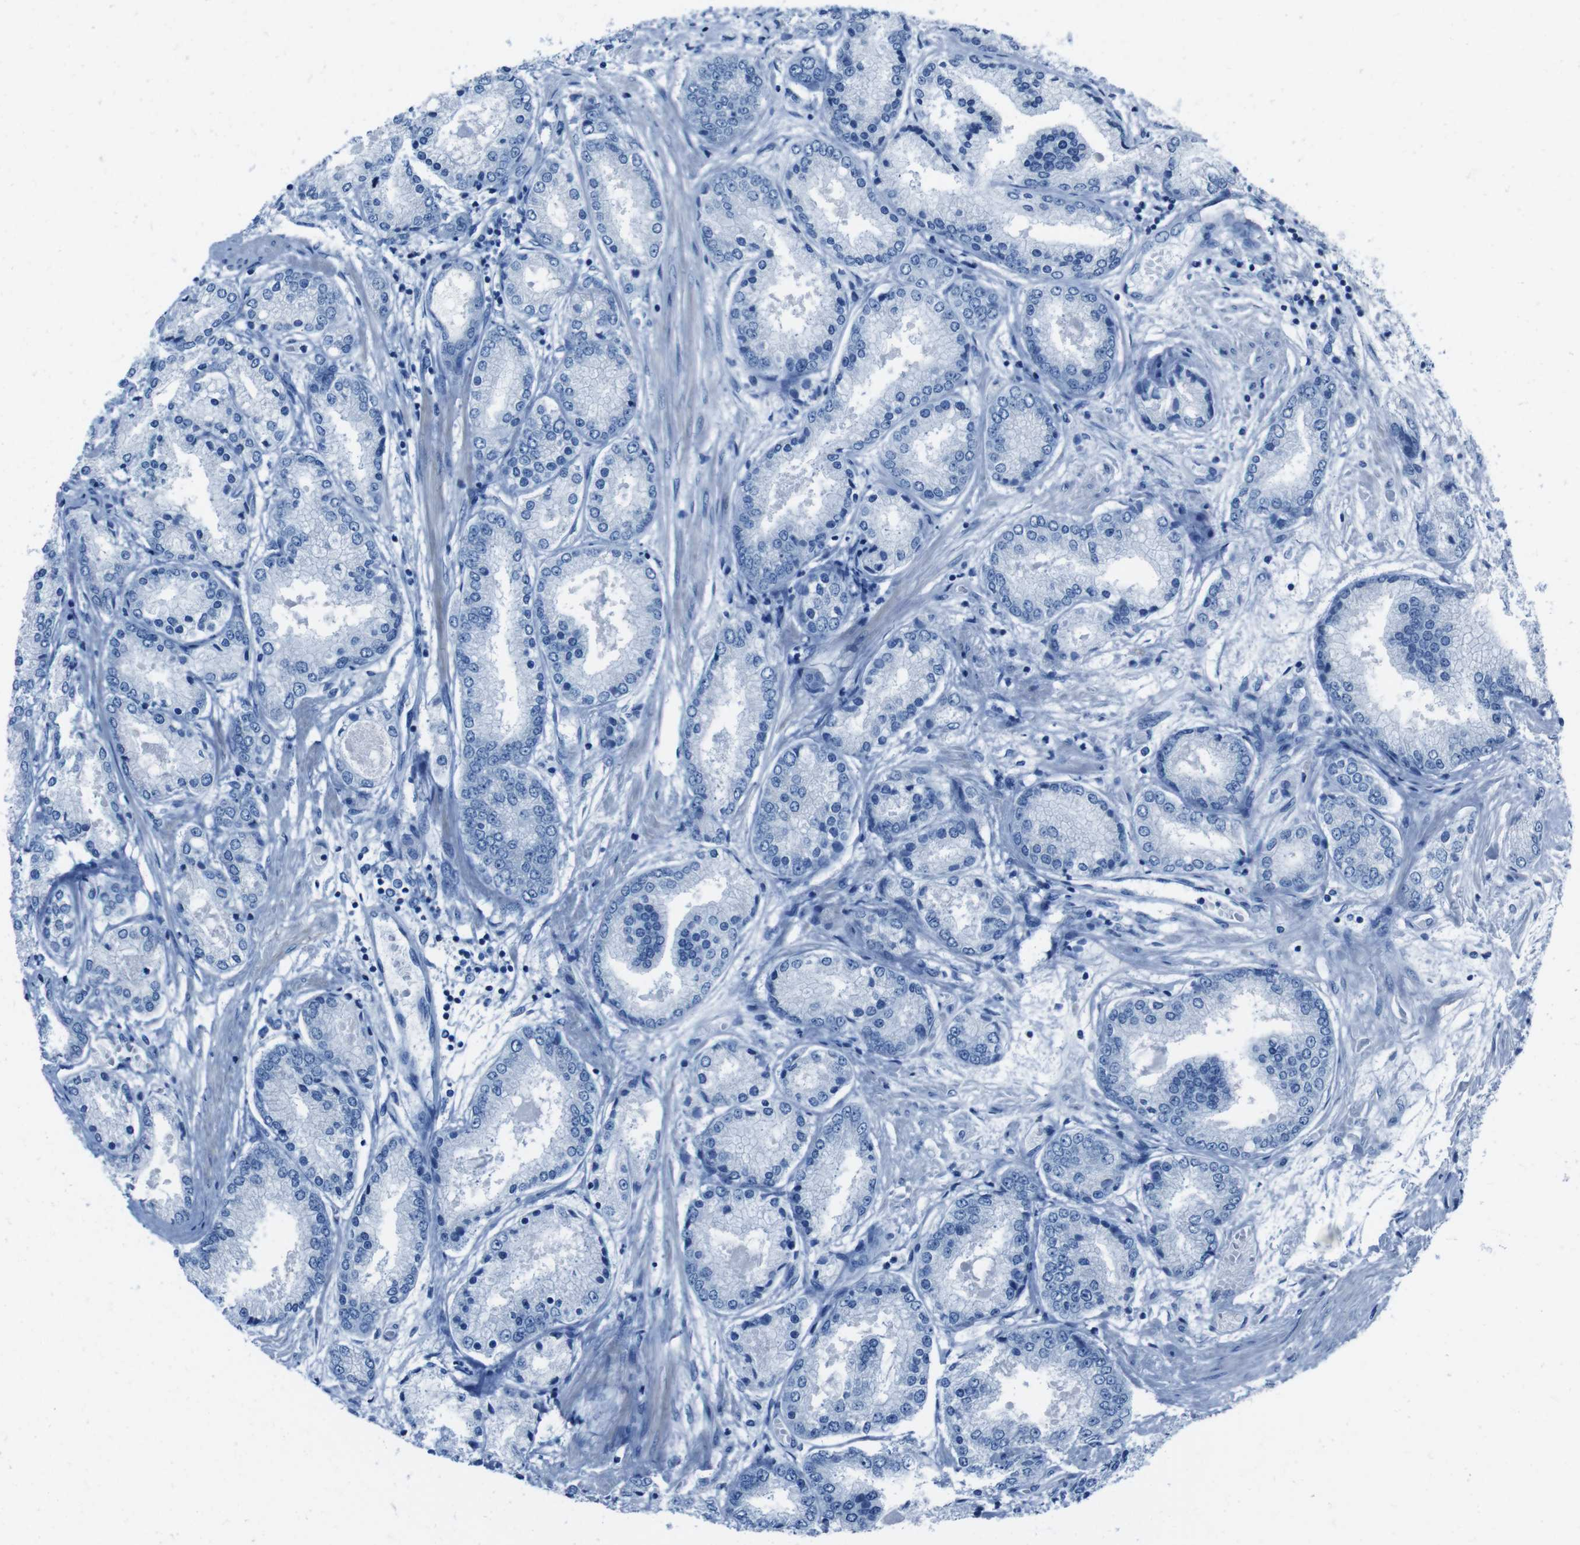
{"staining": {"intensity": "negative", "quantity": "none", "location": "none"}, "tissue": "prostate cancer", "cell_type": "Tumor cells", "image_type": "cancer", "snomed": [{"axis": "morphology", "description": "Adenocarcinoma, High grade"}, {"axis": "topography", "description": "Prostate"}], "caption": "Prostate cancer was stained to show a protein in brown. There is no significant expression in tumor cells.", "gene": "CDHR2", "patient": {"sex": "male", "age": 59}}